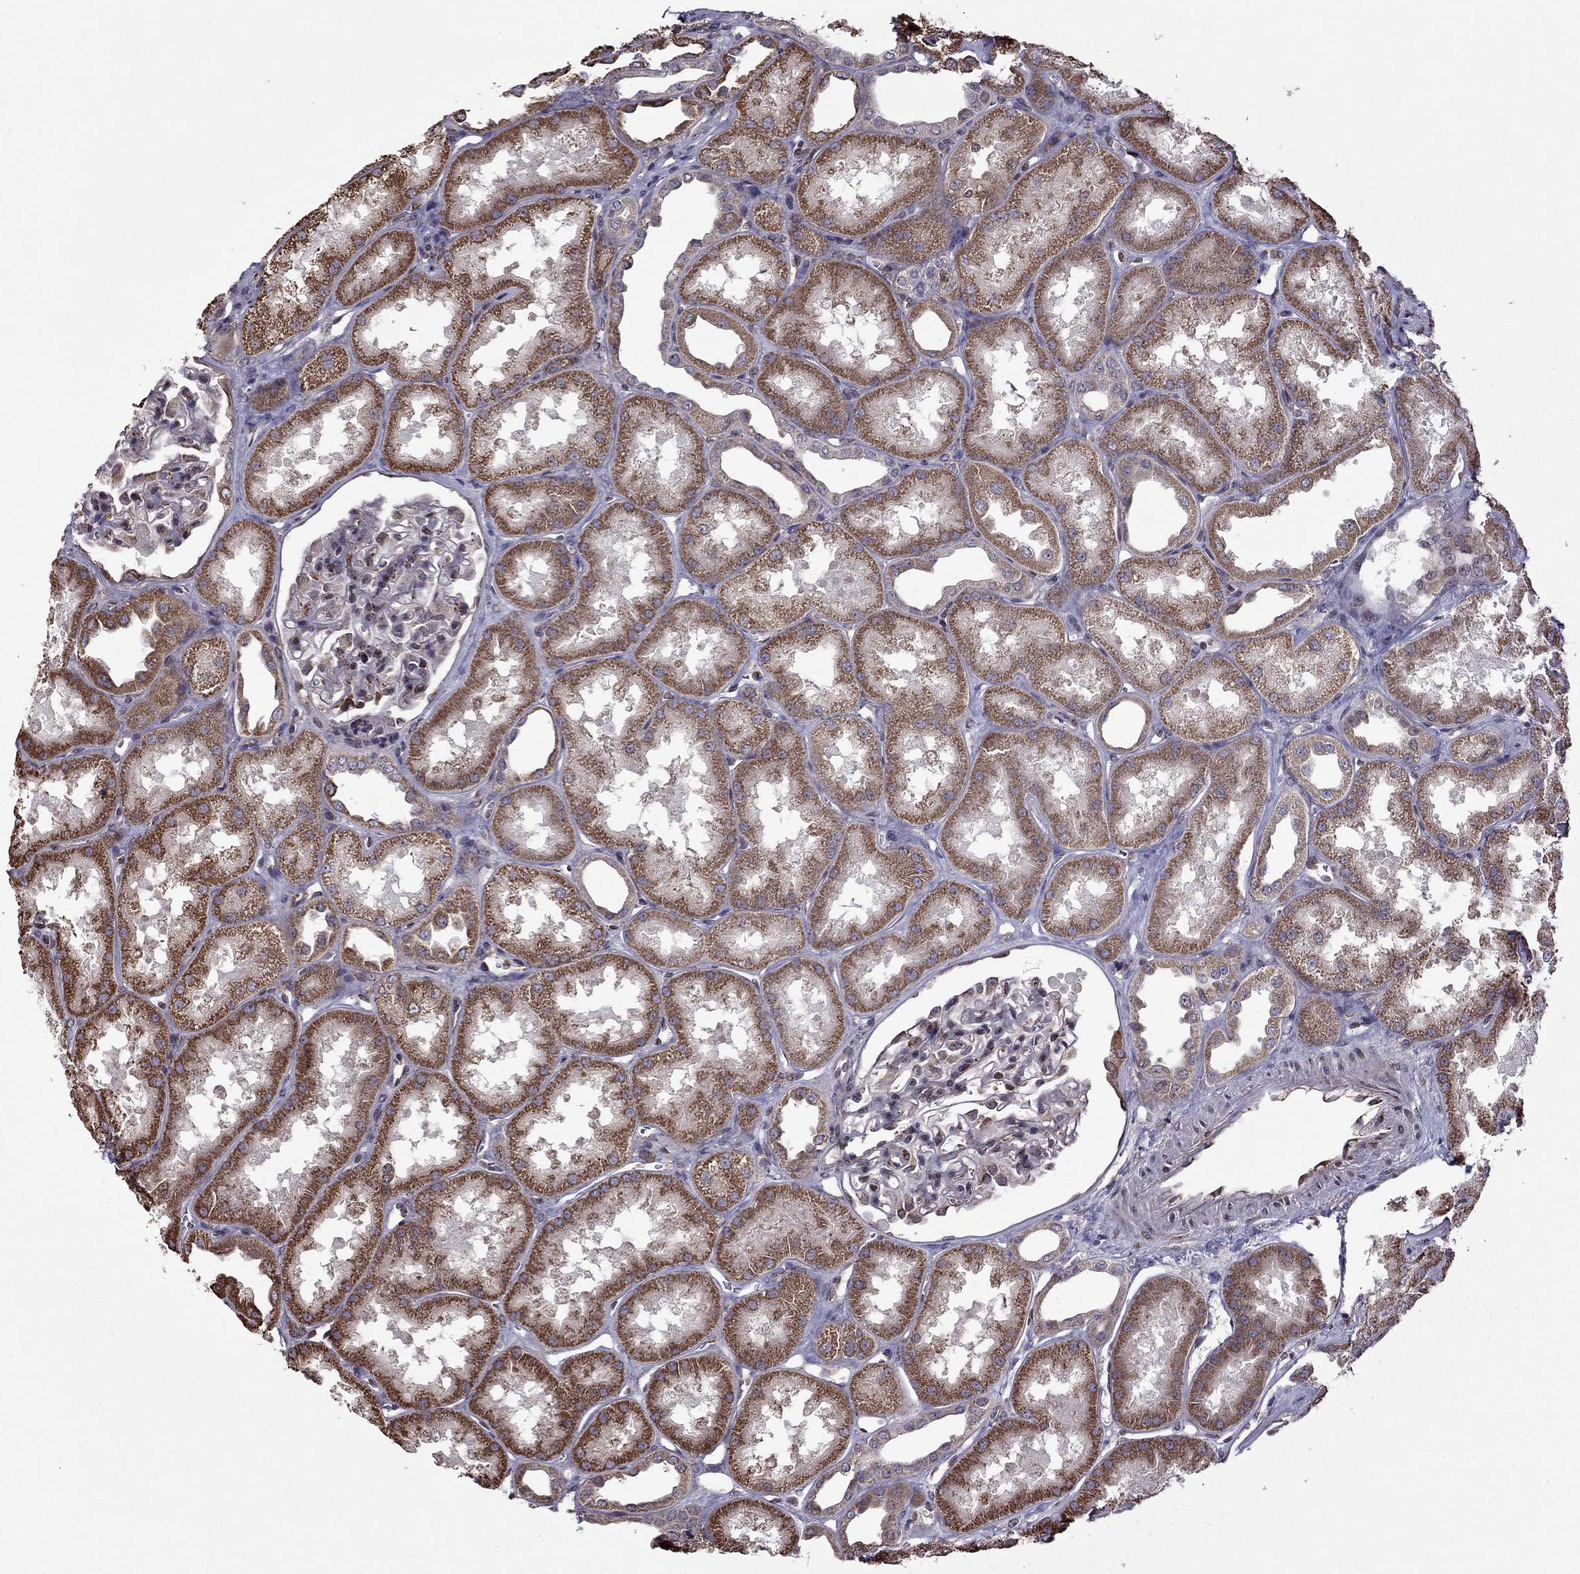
{"staining": {"intensity": "moderate", "quantity": "<25%", "location": "cytoplasmic/membranous"}, "tissue": "kidney", "cell_type": "Cells in glomeruli", "image_type": "normal", "snomed": [{"axis": "morphology", "description": "Normal tissue, NOS"}, {"axis": "topography", "description": "Kidney"}], "caption": "Immunohistochemistry (IHC) (DAB) staining of benign kidney exhibits moderate cytoplasmic/membranous protein positivity in approximately <25% of cells in glomeruli.", "gene": "IKBIP", "patient": {"sex": "male", "age": 61}}